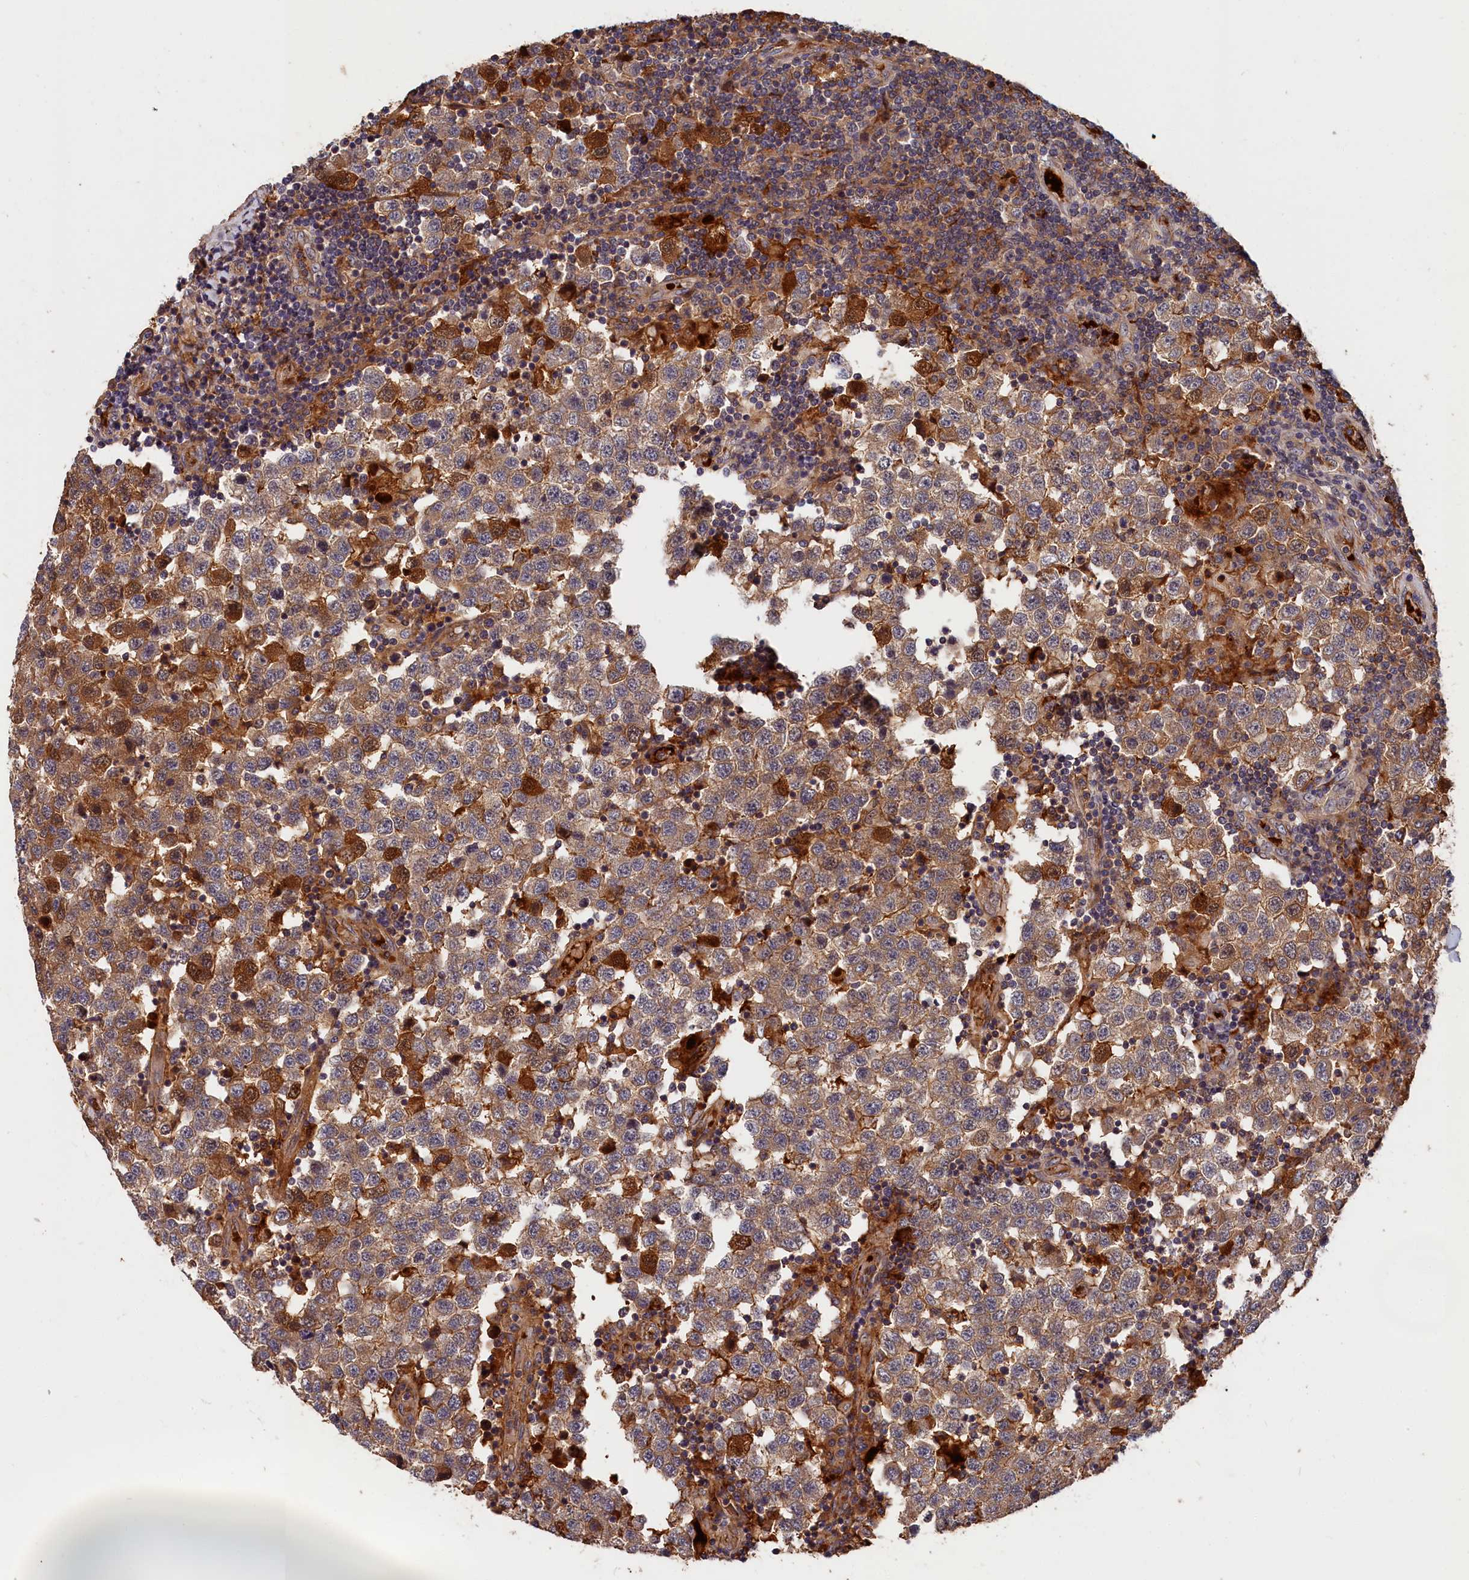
{"staining": {"intensity": "moderate", "quantity": ">75%", "location": "cytoplasmic/membranous"}, "tissue": "testis cancer", "cell_type": "Tumor cells", "image_type": "cancer", "snomed": [{"axis": "morphology", "description": "Seminoma, NOS"}, {"axis": "topography", "description": "Testis"}], "caption": "Protein staining displays moderate cytoplasmic/membranous positivity in approximately >75% of tumor cells in testis seminoma.", "gene": "ITIH1", "patient": {"sex": "male", "age": 34}}